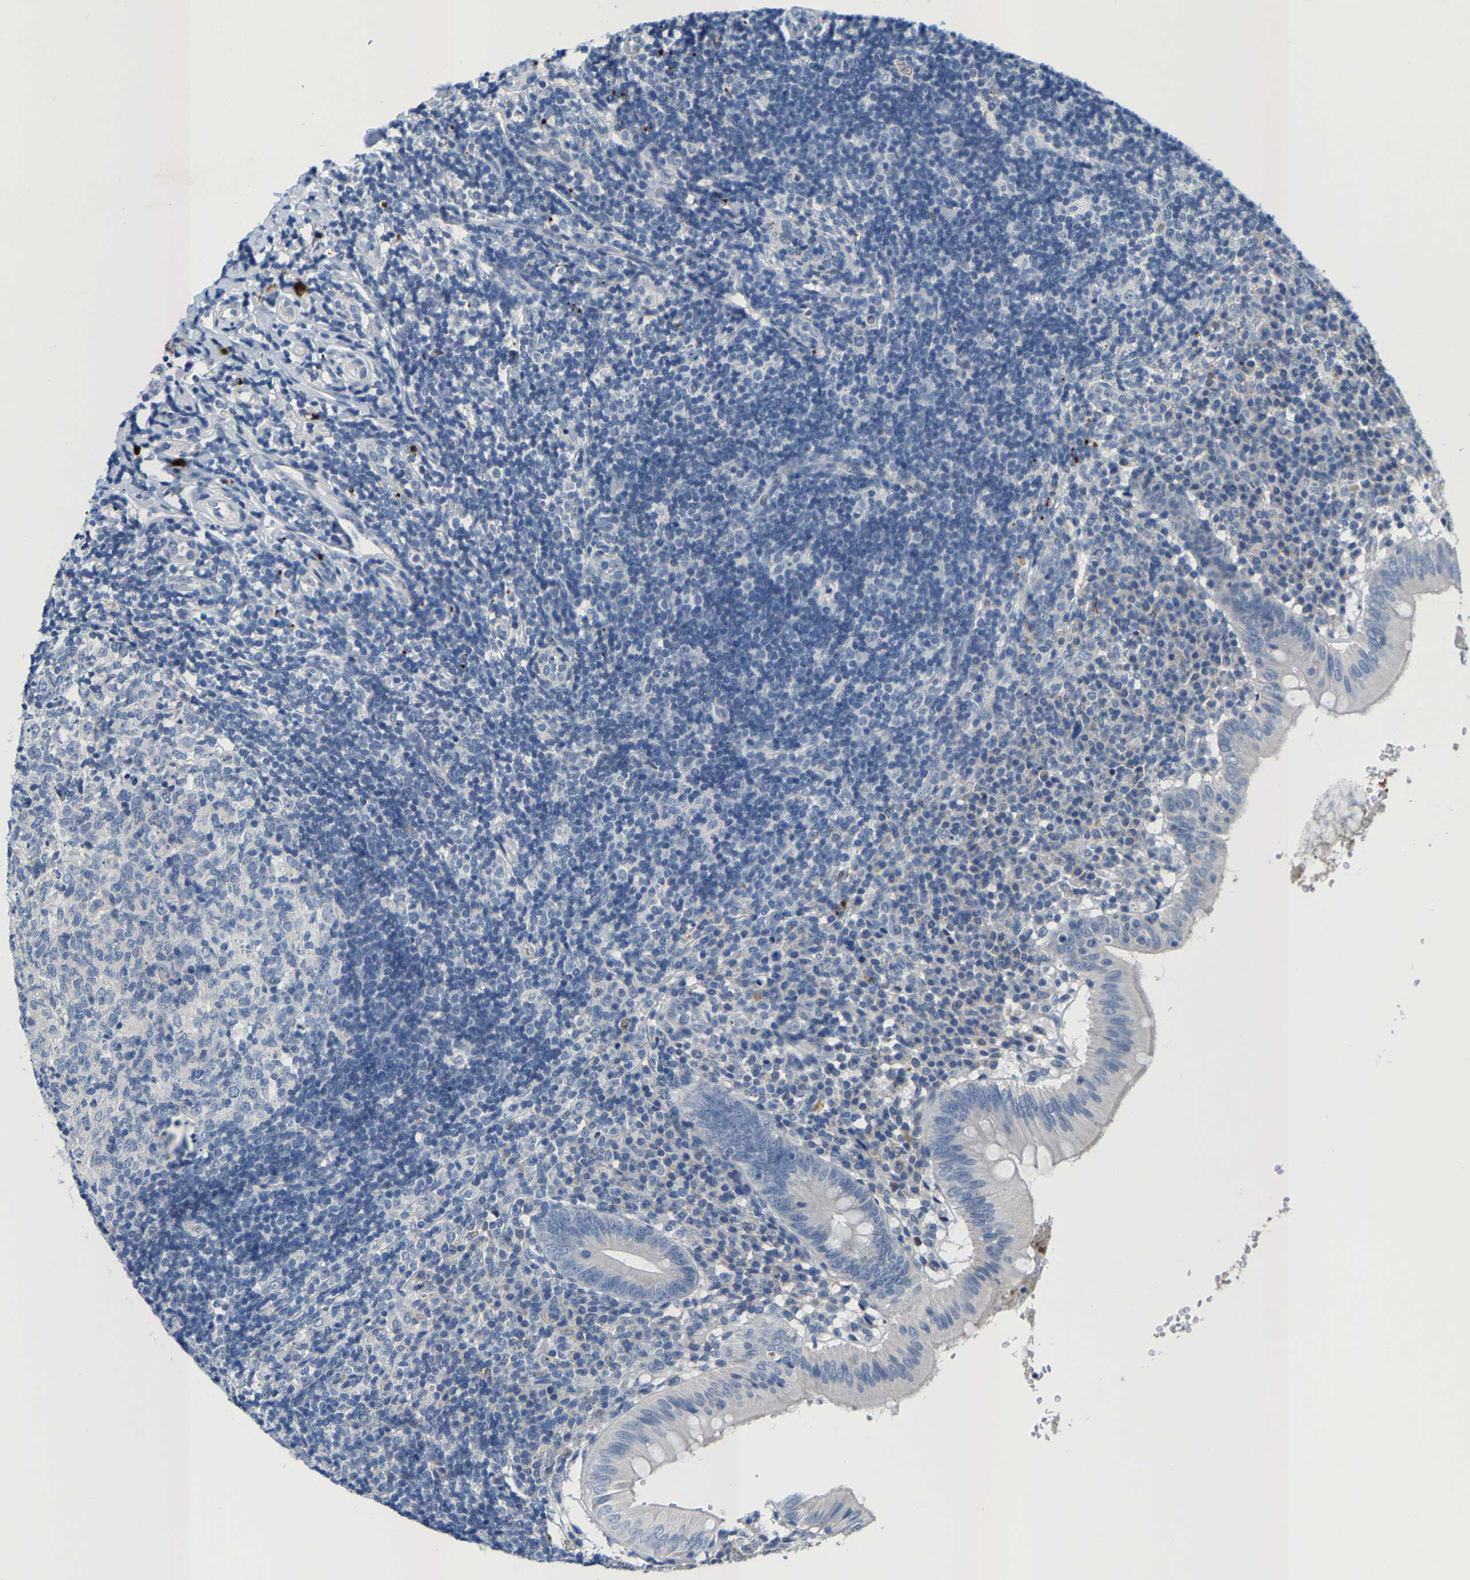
{"staining": {"intensity": "weak", "quantity": "<25%", "location": "cytoplasmic/membranous"}, "tissue": "appendix", "cell_type": "Glandular cells", "image_type": "normal", "snomed": [{"axis": "morphology", "description": "Normal tissue, NOS"}, {"axis": "topography", "description": "Appendix"}], "caption": "Glandular cells show no significant expression in unremarkable appendix.", "gene": "KLHL1", "patient": {"sex": "male", "age": 8}}